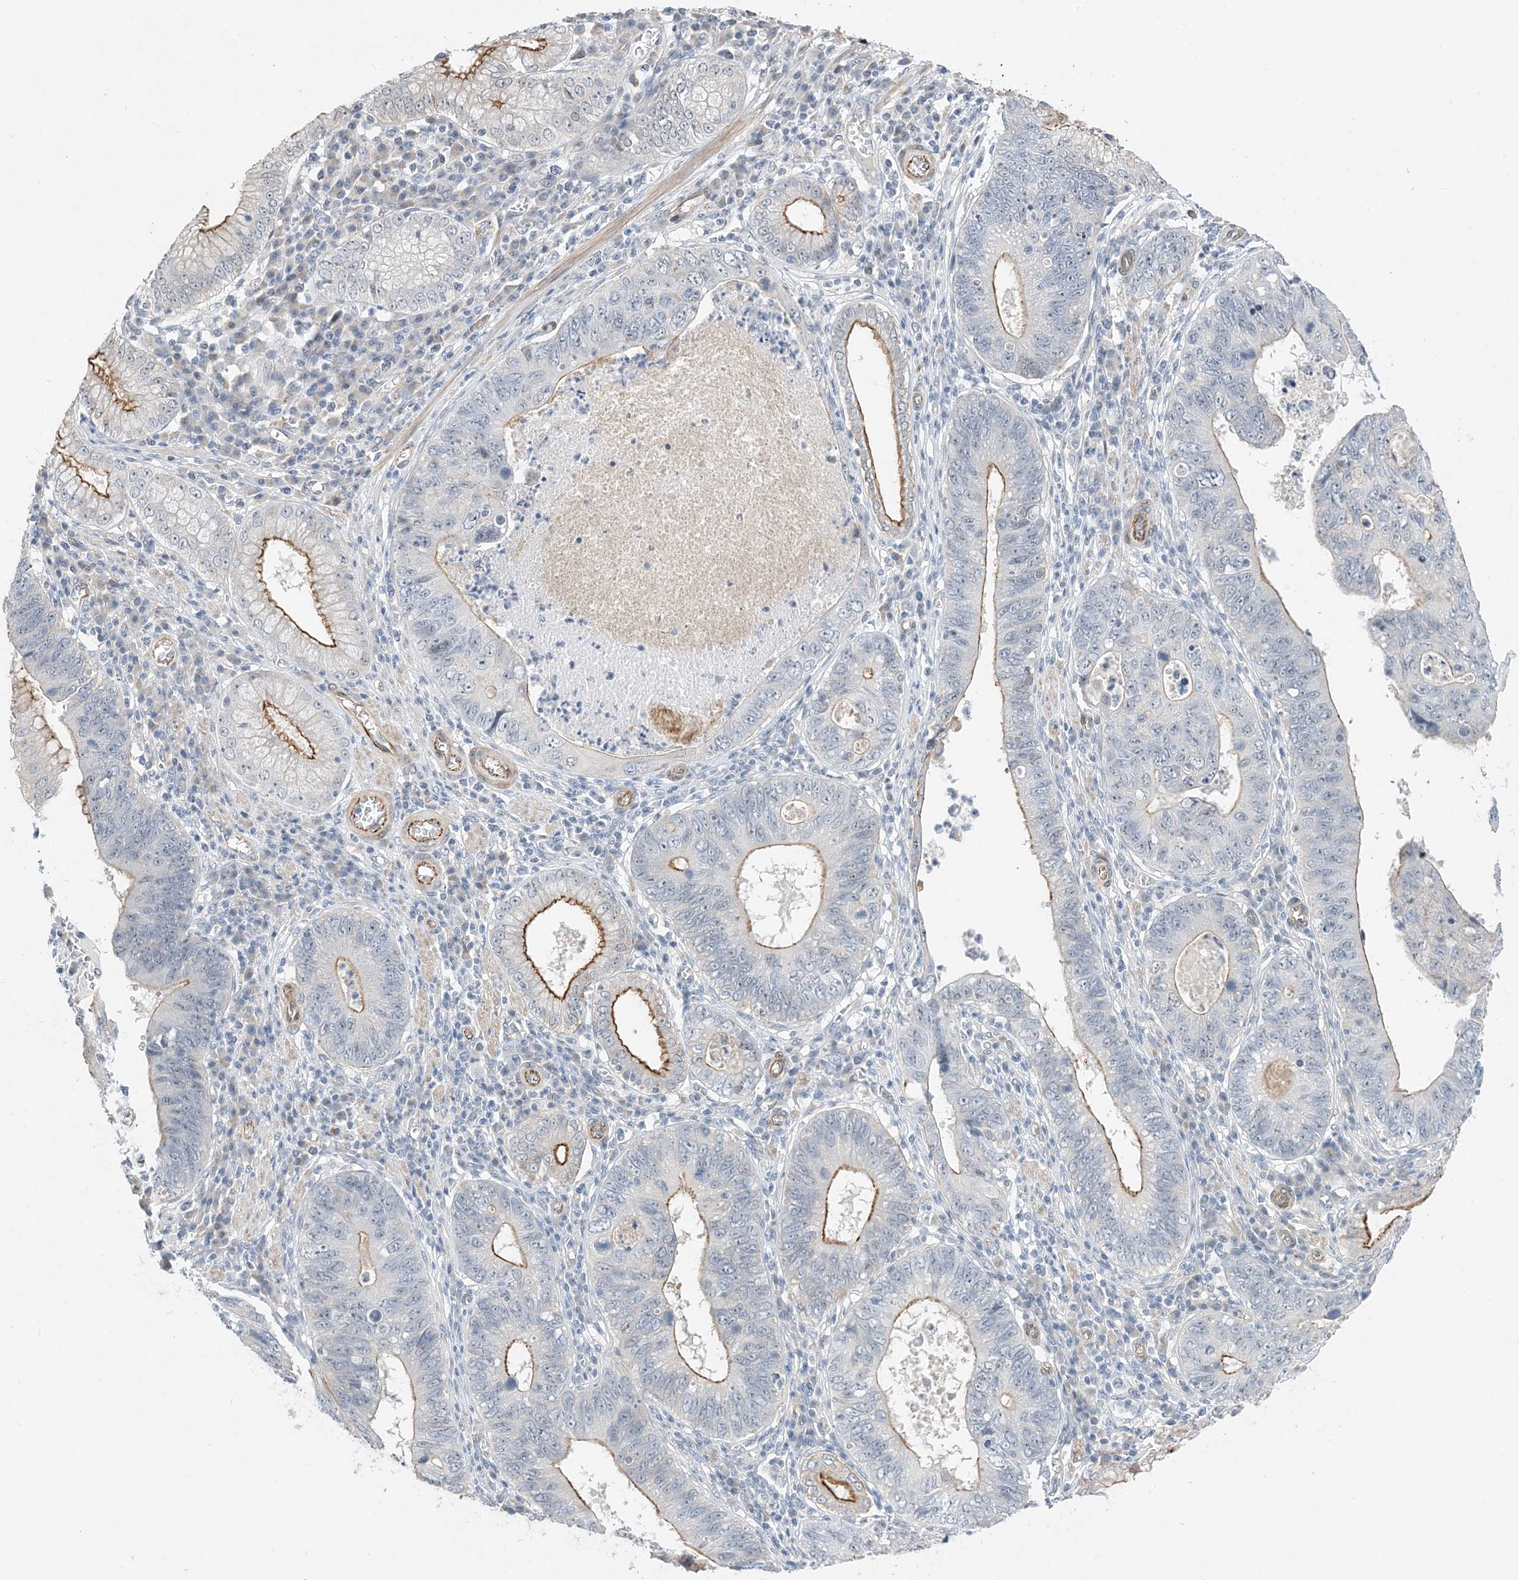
{"staining": {"intensity": "moderate", "quantity": "25%-75%", "location": "cytoplasmic/membranous"}, "tissue": "stomach cancer", "cell_type": "Tumor cells", "image_type": "cancer", "snomed": [{"axis": "morphology", "description": "Adenocarcinoma, NOS"}, {"axis": "topography", "description": "Stomach"}], "caption": "Immunohistochemical staining of human stomach cancer reveals moderate cytoplasmic/membranous protein expression in about 25%-75% of tumor cells.", "gene": "IL36B", "patient": {"sex": "male", "age": 59}}